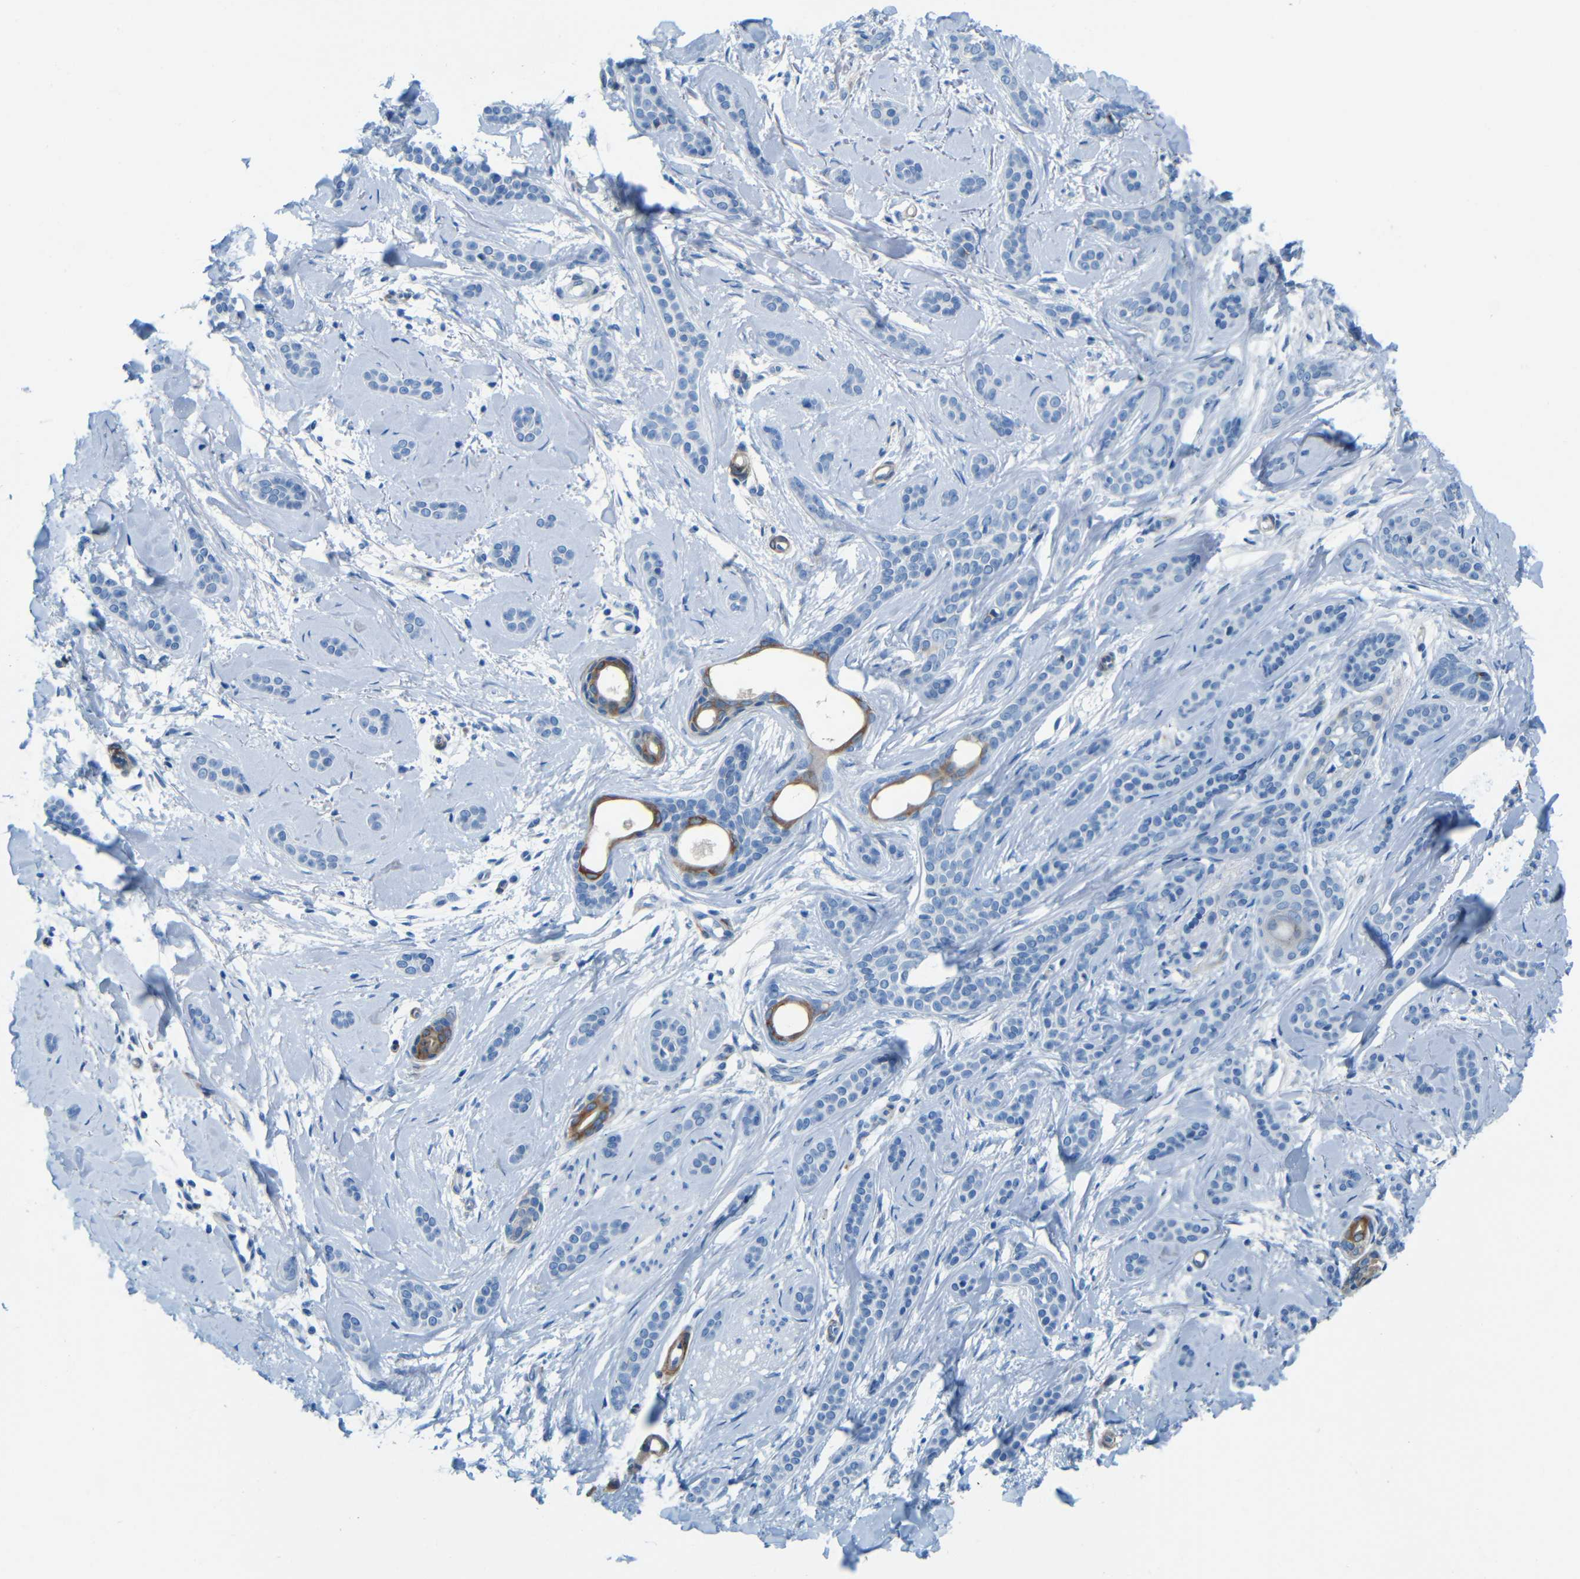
{"staining": {"intensity": "negative", "quantity": "none", "location": "none"}, "tissue": "skin cancer", "cell_type": "Tumor cells", "image_type": "cancer", "snomed": [{"axis": "morphology", "description": "Basal cell carcinoma"}, {"axis": "morphology", "description": "Adnexal tumor, benign"}, {"axis": "topography", "description": "Skin"}], "caption": "This micrograph is of benign adnexal tumor (skin) stained with IHC to label a protein in brown with the nuclei are counter-stained blue. There is no positivity in tumor cells. (DAB IHC with hematoxylin counter stain).", "gene": "MAP2", "patient": {"sex": "female", "age": 42}}